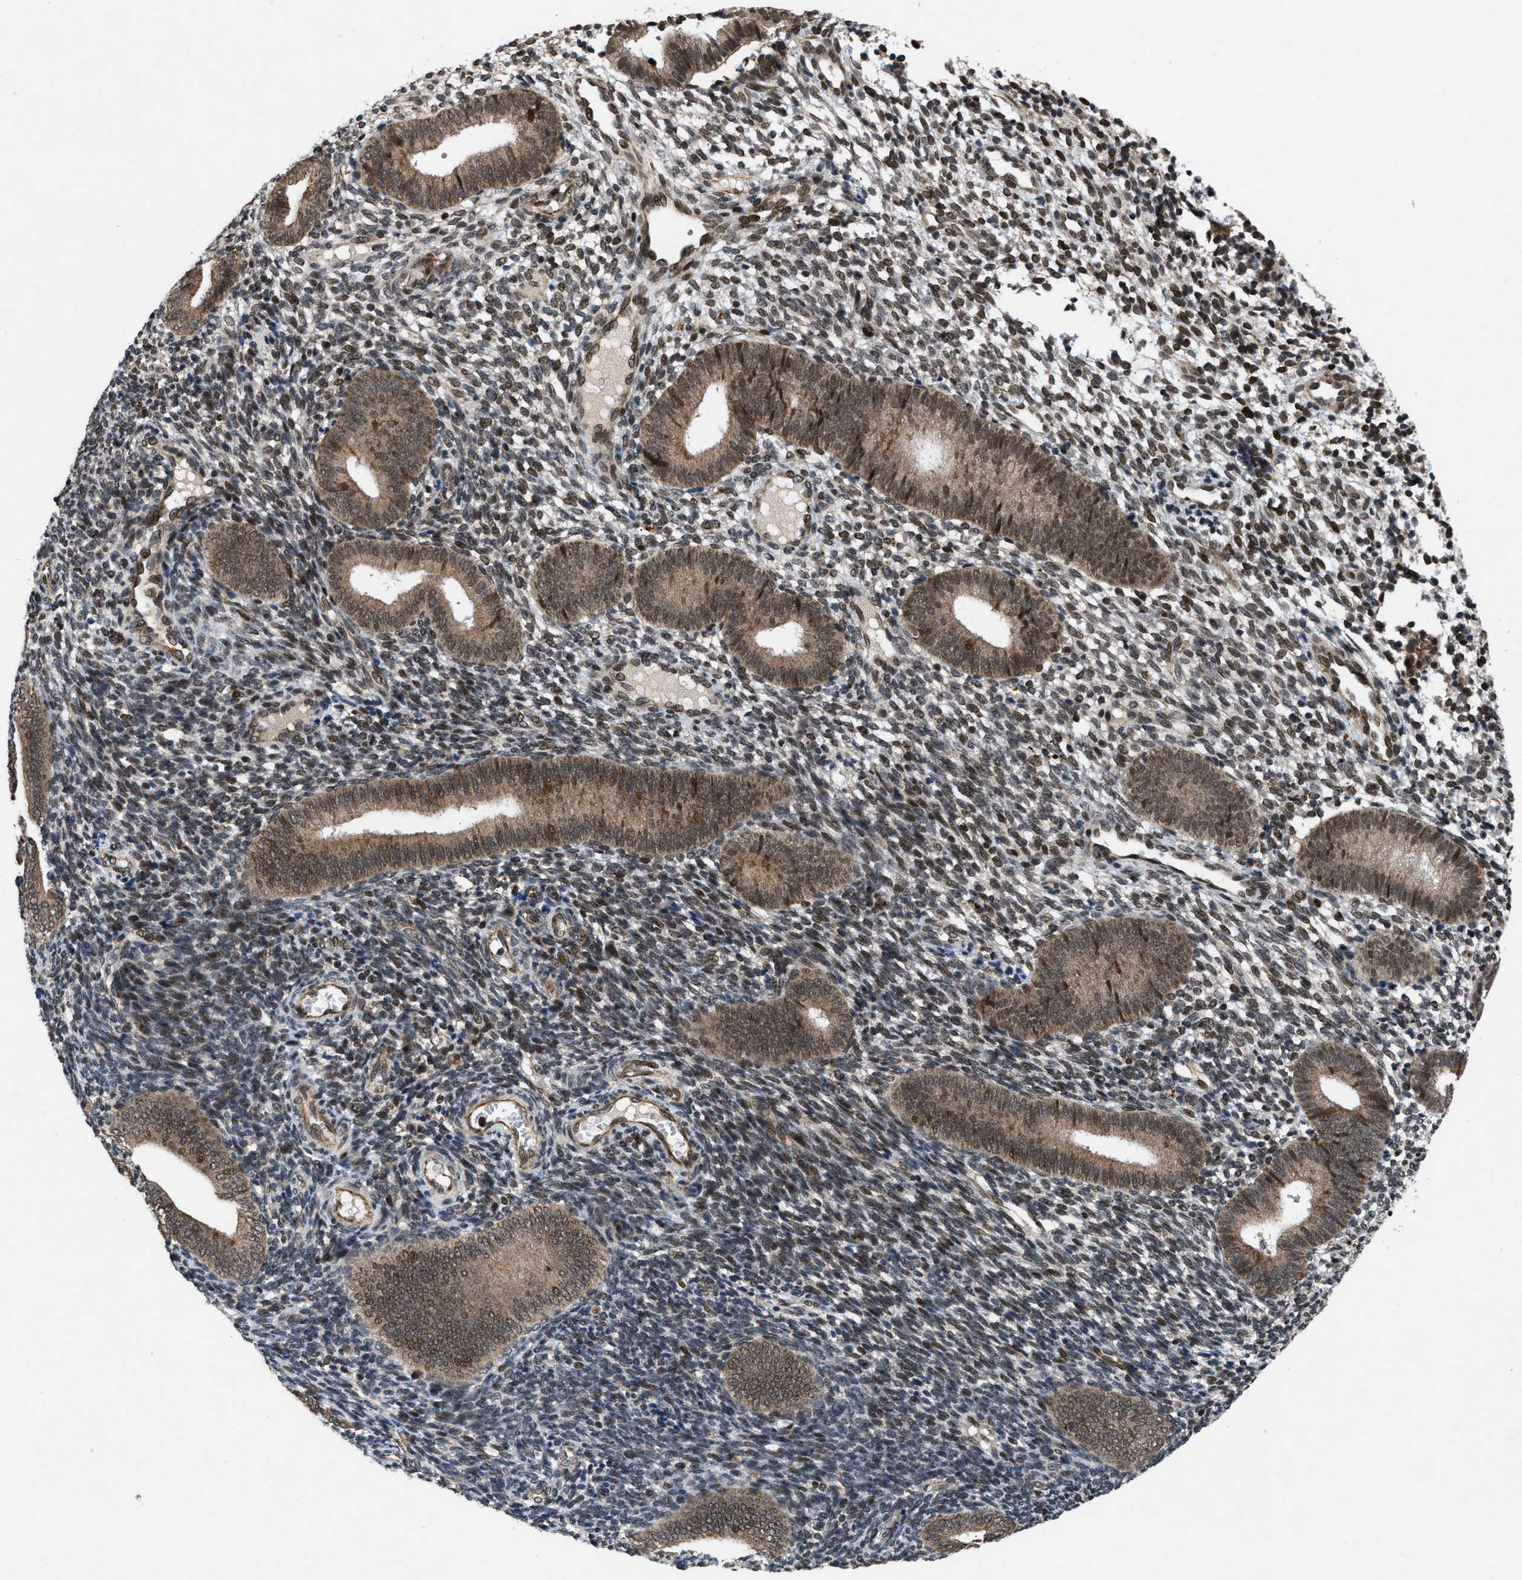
{"staining": {"intensity": "moderate", "quantity": "25%-75%", "location": "nuclear"}, "tissue": "endometrium", "cell_type": "Cells in endometrial stroma", "image_type": "normal", "snomed": [{"axis": "morphology", "description": "Normal tissue, NOS"}, {"axis": "topography", "description": "Uterus"}, {"axis": "topography", "description": "Endometrium"}], "caption": "Benign endometrium reveals moderate nuclear positivity in approximately 25%-75% of cells in endometrial stroma (Brightfield microscopy of DAB IHC at high magnification)..", "gene": "ZNHIT1", "patient": {"sex": "female", "age": 33}}